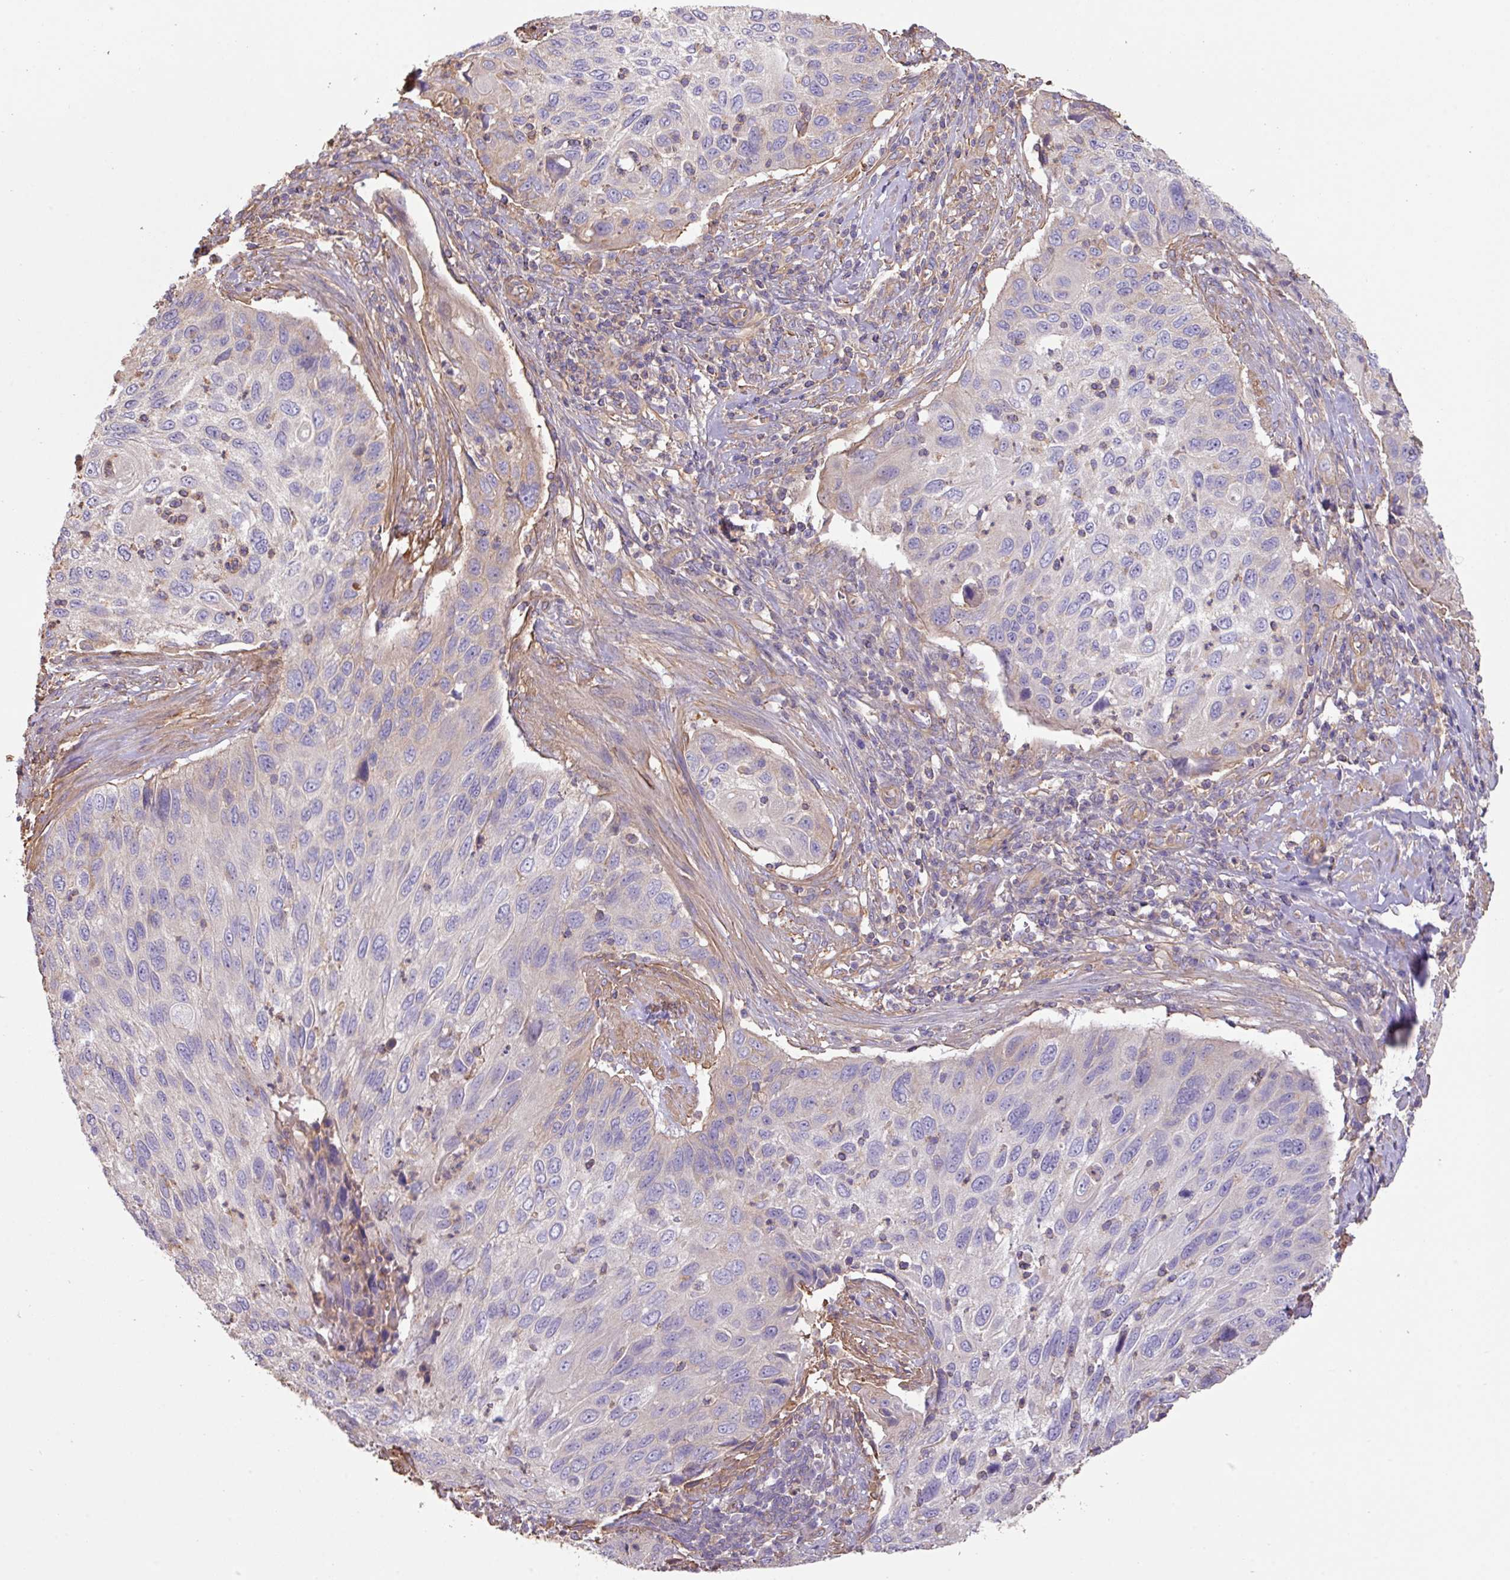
{"staining": {"intensity": "negative", "quantity": "none", "location": "none"}, "tissue": "cervical cancer", "cell_type": "Tumor cells", "image_type": "cancer", "snomed": [{"axis": "morphology", "description": "Squamous cell carcinoma, NOS"}, {"axis": "topography", "description": "Cervix"}], "caption": "High magnification brightfield microscopy of cervical cancer (squamous cell carcinoma) stained with DAB (brown) and counterstained with hematoxylin (blue): tumor cells show no significant staining.", "gene": "CALML4", "patient": {"sex": "female", "age": 70}}